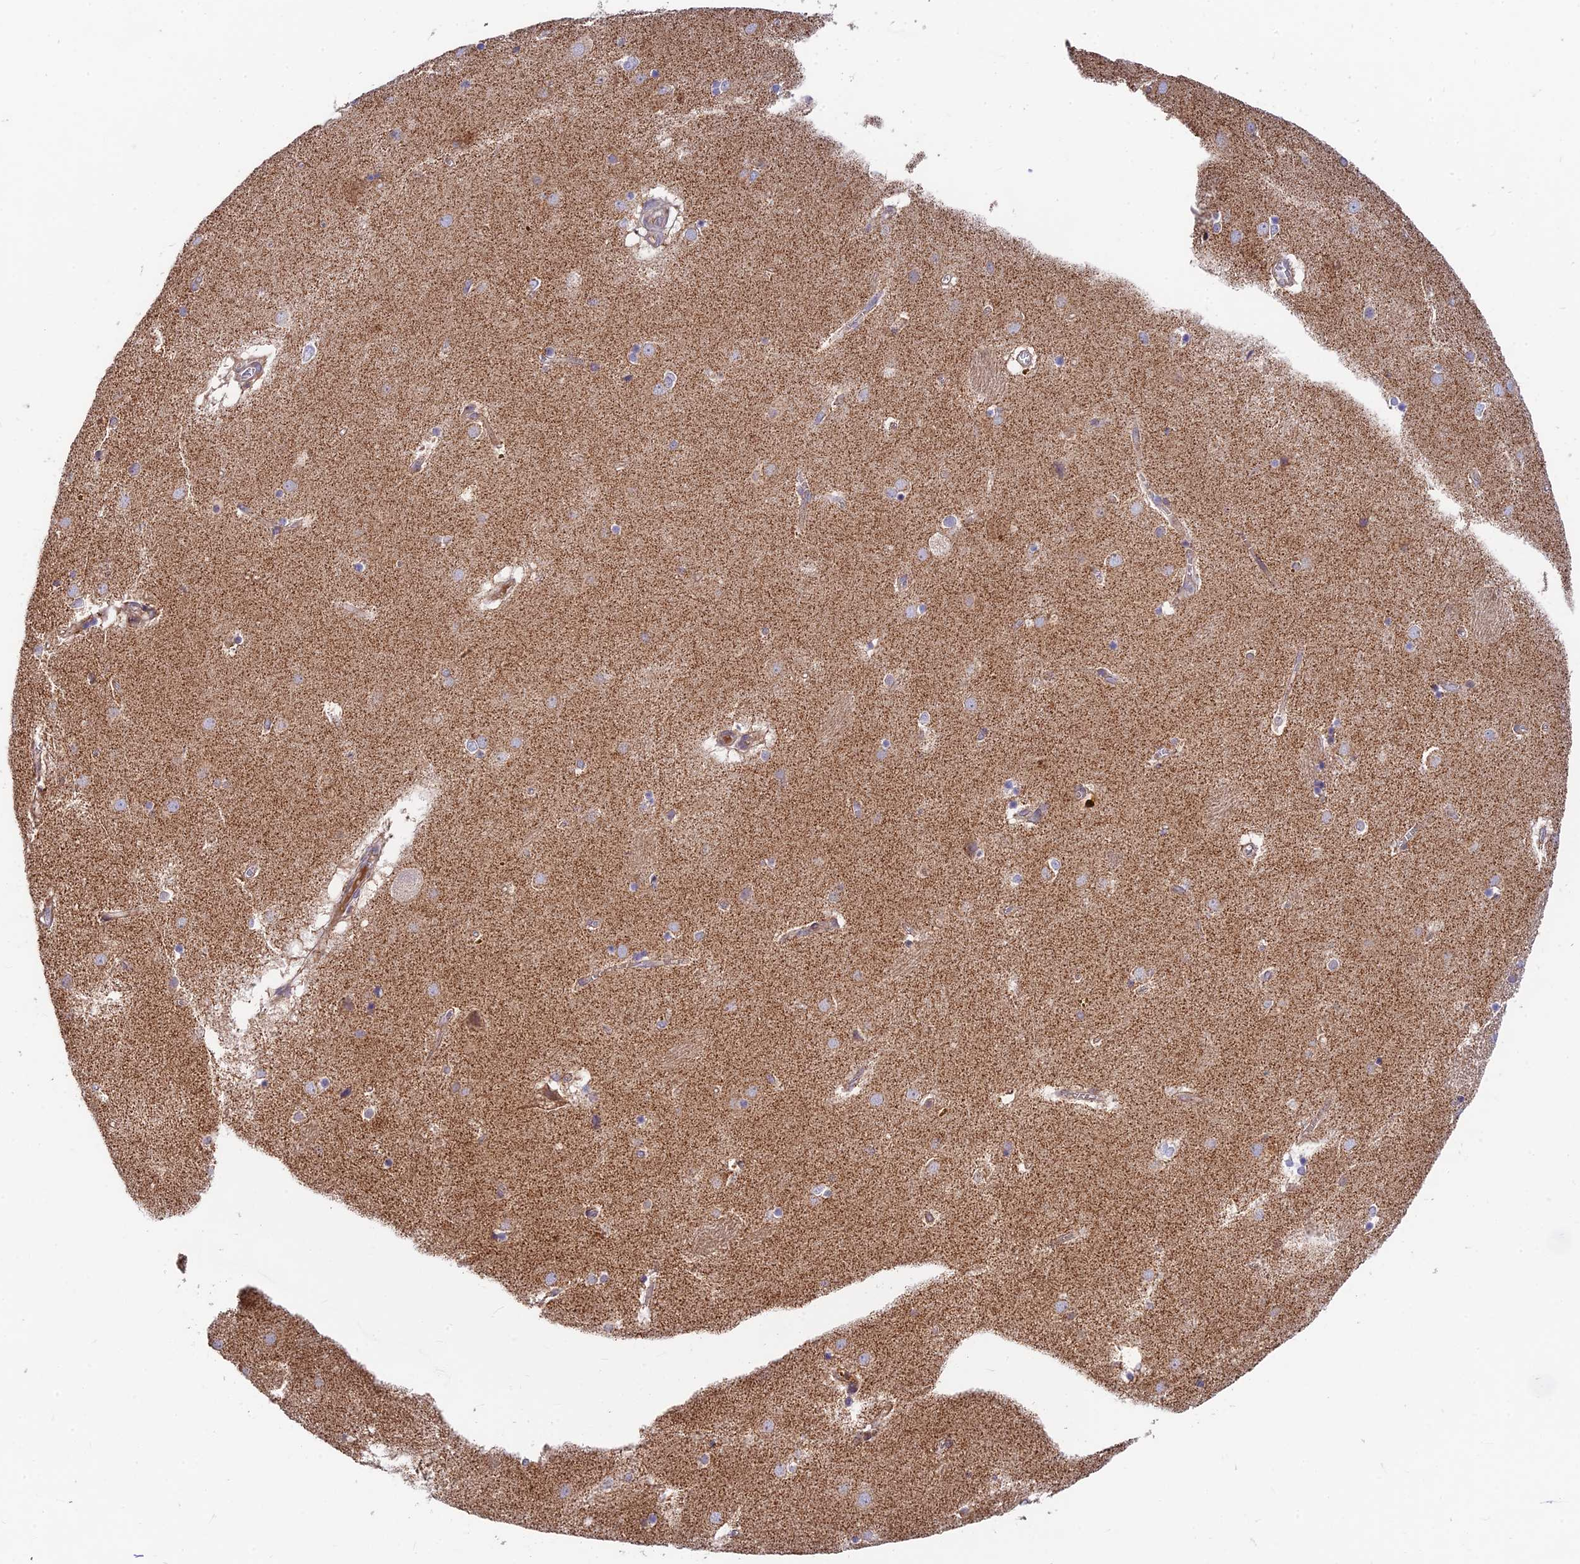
{"staining": {"intensity": "moderate", "quantity": "<25%", "location": "cytoplasmic/membranous"}, "tissue": "caudate", "cell_type": "Glial cells", "image_type": "normal", "snomed": [{"axis": "morphology", "description": "Normal tissue, NOS"}, {"axis": "topography", "description": "Lateral ventricle wall"}], "caption": "Moderate cytoplasmic/membranous positivity for a protein is seen in about <25% of glial cells of benign caudate using immunohistochemistry (IHC).", "gene": "FUOM", "patient": {"sex": "male", "age": 70}}